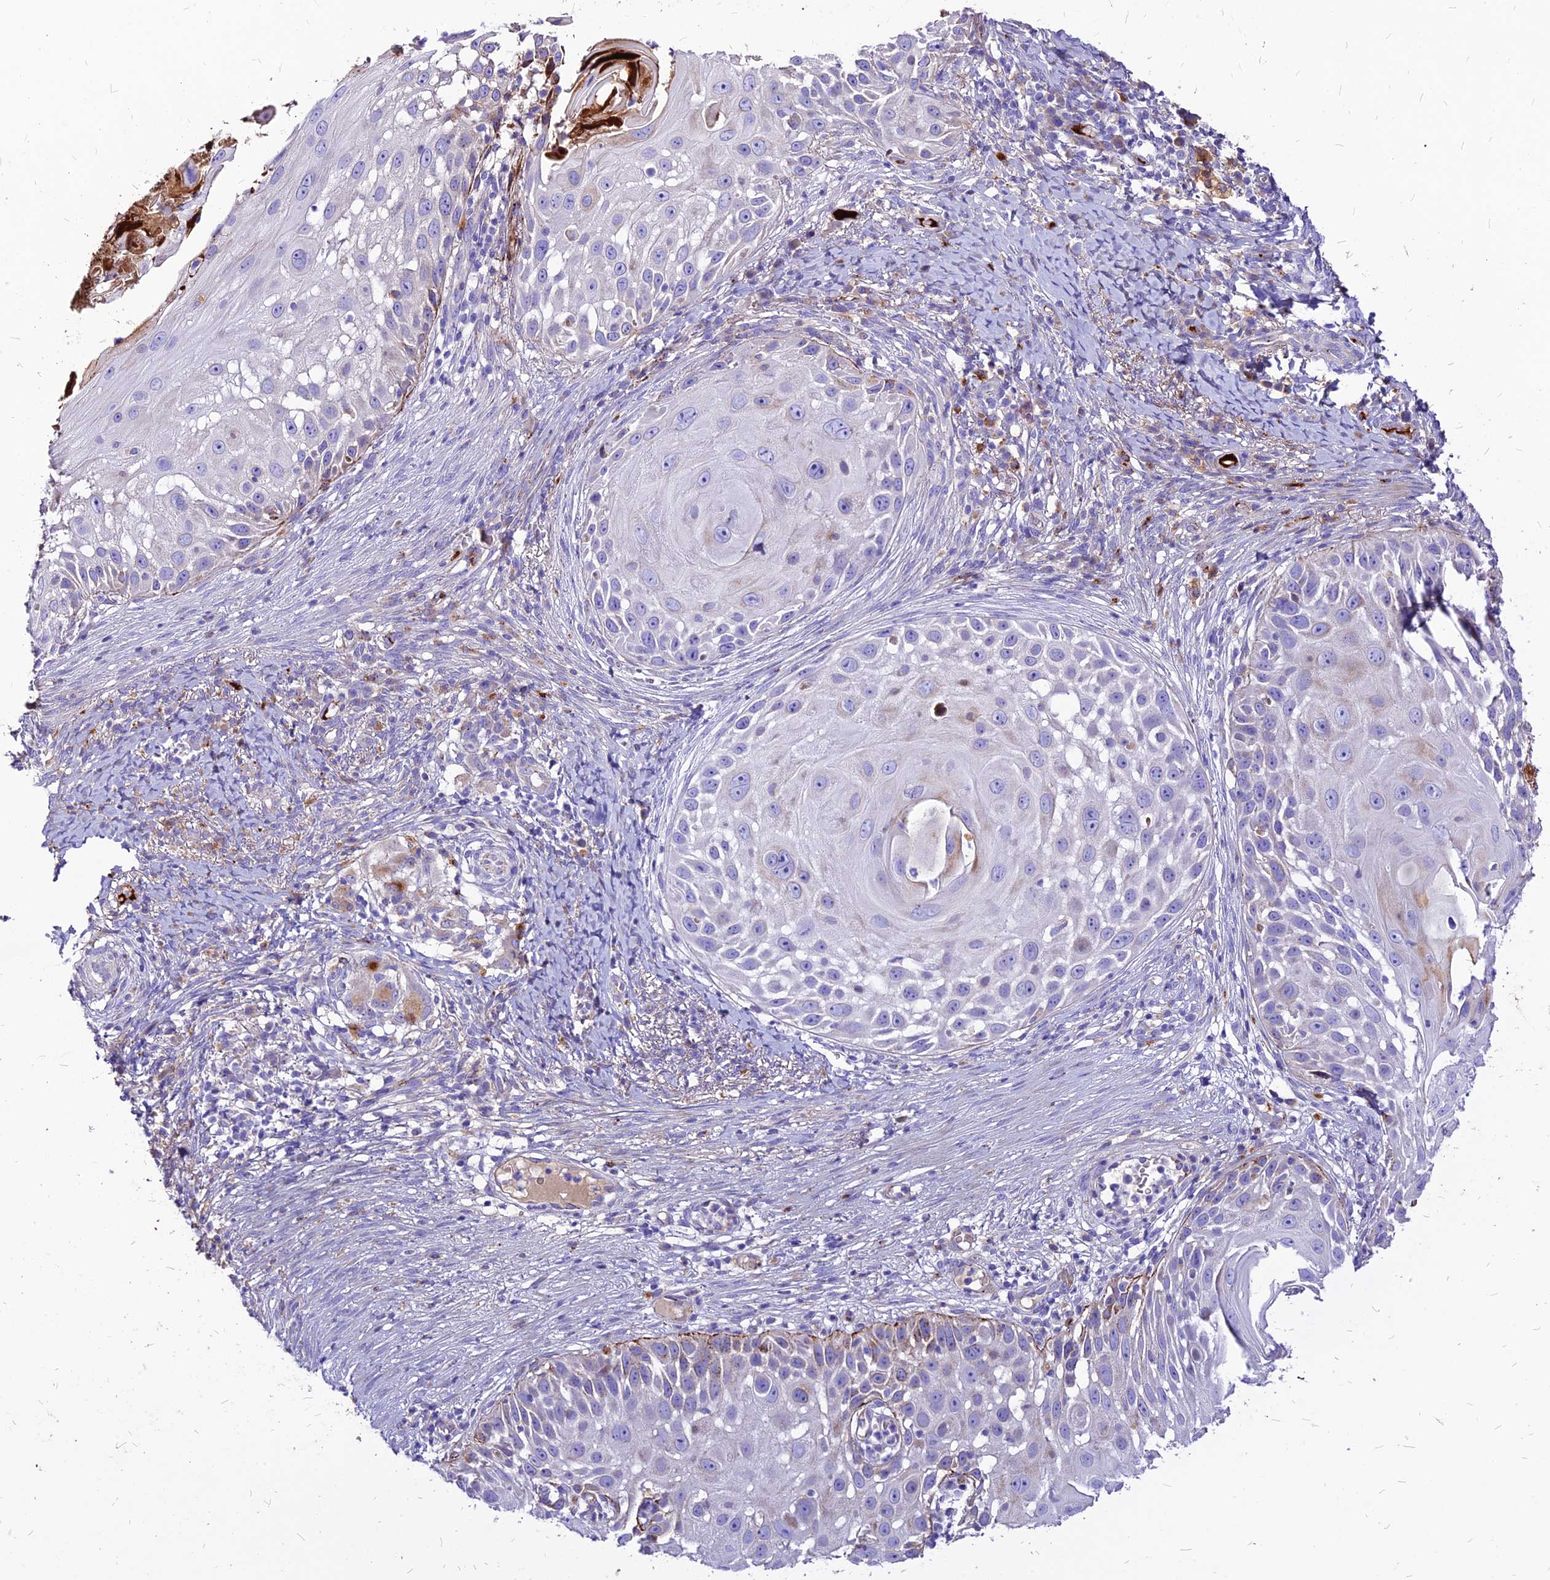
{"staining": {"intensity": "negative", "quantity": "none", "location": "none"}, "tissue": "skin cancer", "cell_type": "Tumor cells", "image_type": "cancer", "snomed": [{"axis": "morphology", "description": "Squamous cell carcinoma, NOS"}, {"axis": "topography", "description": "Skin"}], "caption": "Skin cancer was stained to show a protein in brown. There is no significant positivity in tumor cells. The staining was performed using DAB to visualize the protein expression in brown, while the nuclei were stained in blue with hematoxylin (Magnification: 20x).", "gene": "RIMOC1", "patient": {"sex": "female", "age": 44}}